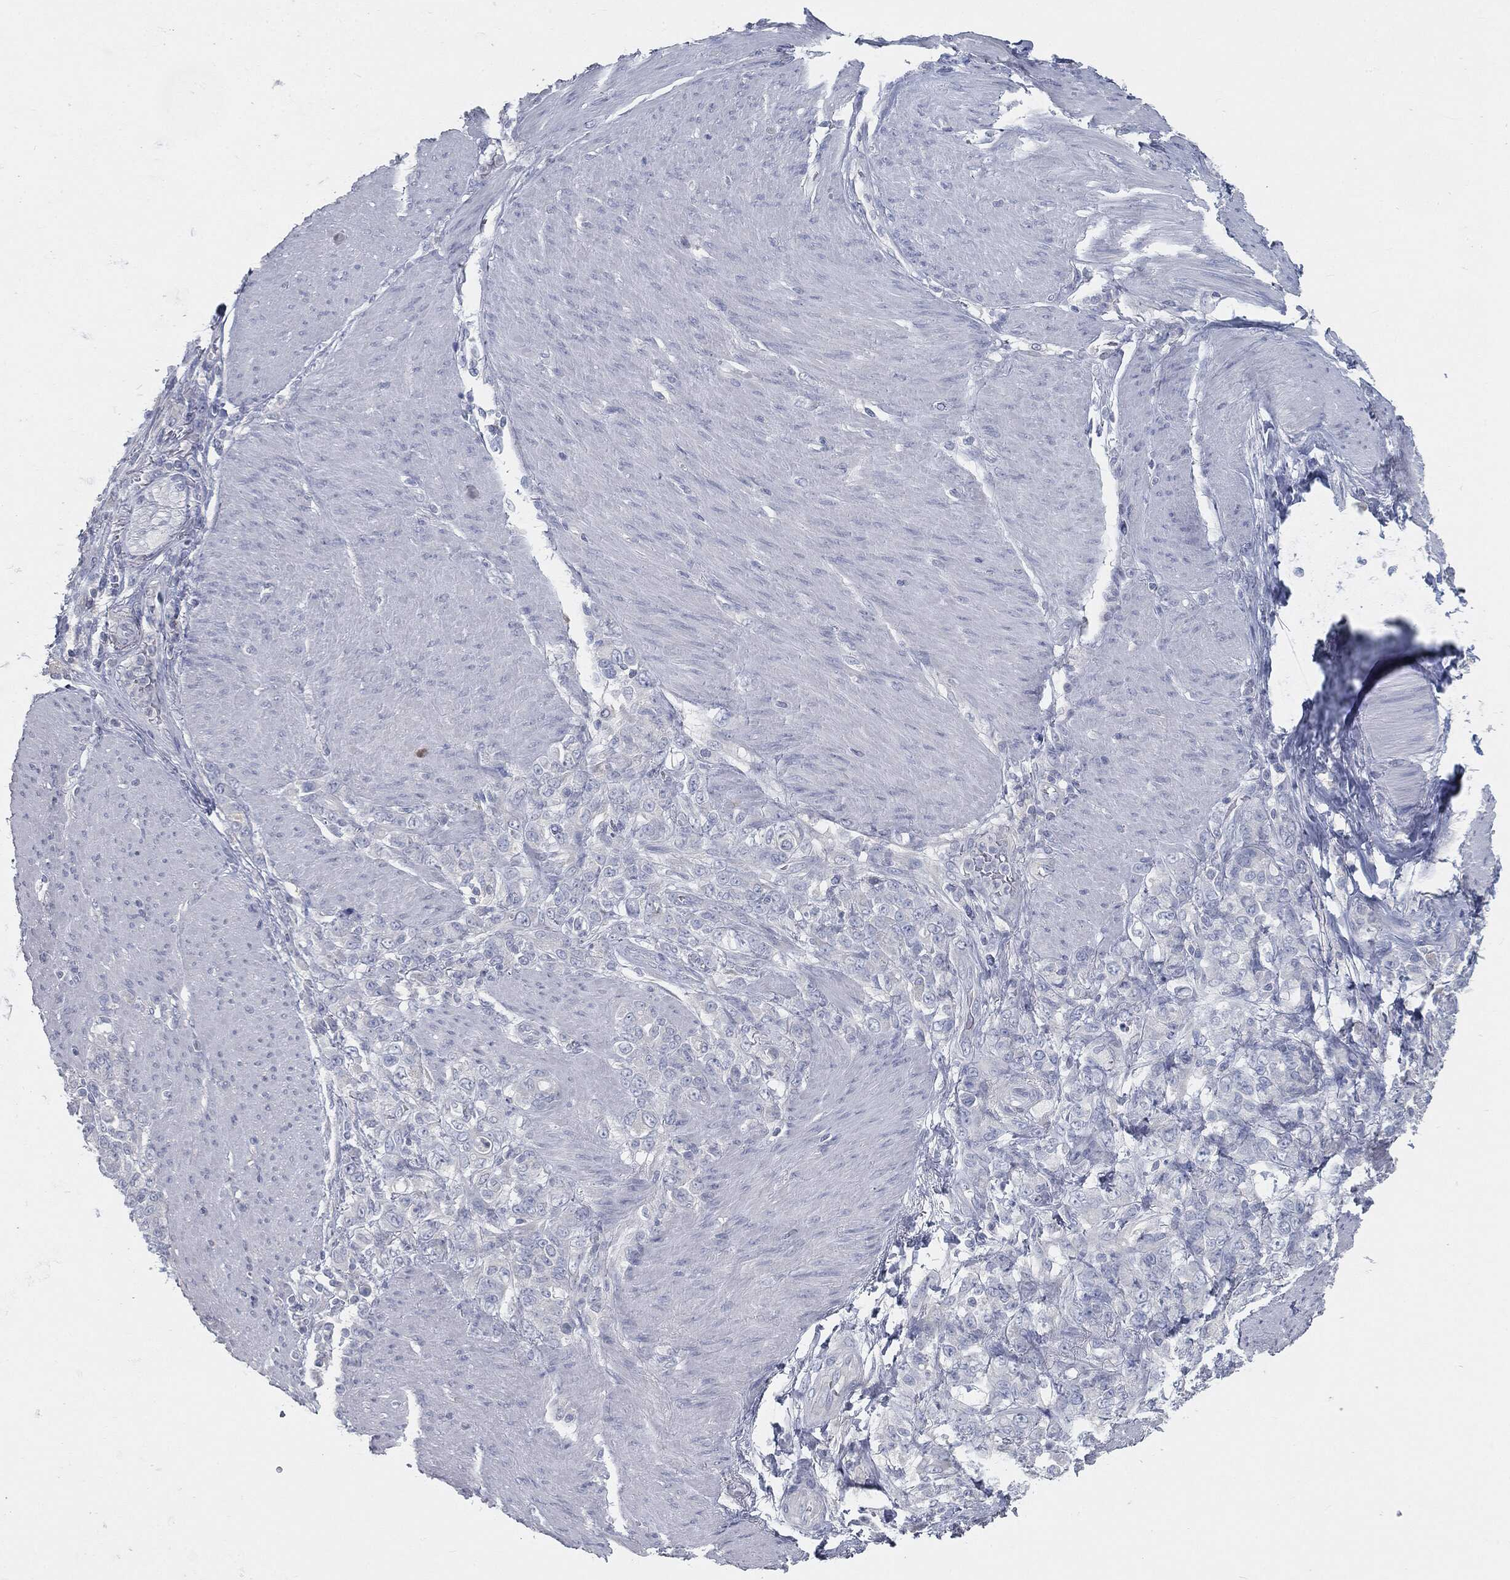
{"staining": {"intensity": "negative", "quantity": "none", "location": "none"}, "tissue": "stomach cancer", "cell_type": "Tumor cells", "image_type": "cancer", "snomed": [{"axis": "morphology", "description": "Adenocarcinoma, NOS"}, {"axis": "topography", "description": "Stomach"}], "caption": "Histopathology image shows no significant protein expression in tumor cells of stomach cancer (adenocarcinoma). (DAB (3,3'-diaminobenzidine) immunohistochemistry with hematoxylin counter stain).", "gene": "CAV3", "patient": {"sex": "female", "age": 79}}